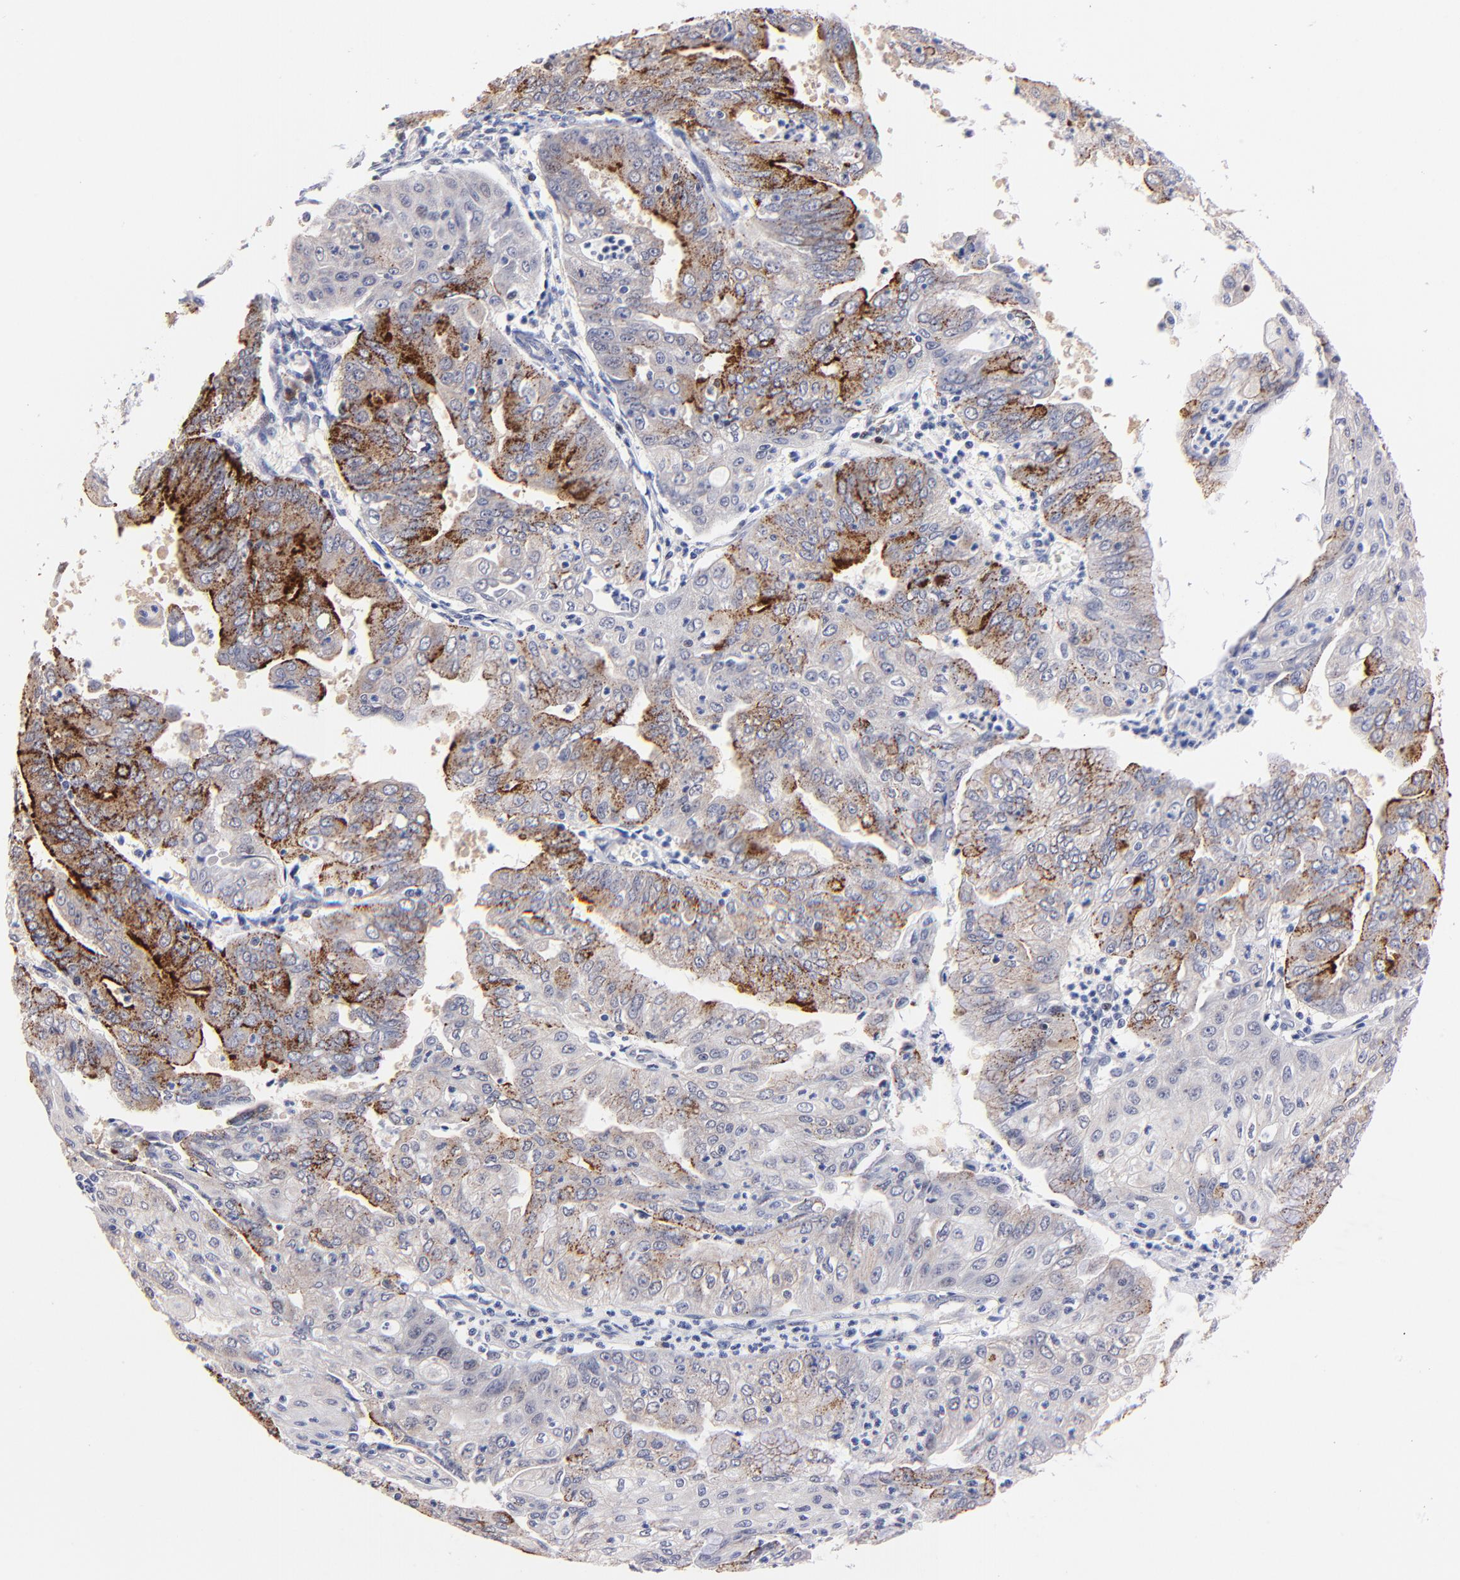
{"staining": {"intensity": "strong", "quantity": "<25%", "location": "cytoplasmic/membranous"}, "tissue": "endometrial cancer", "cell_type": "Tumor cells", "image_type": "cancer", "snomed": [{"axis": "morphology", "description": "Adenocarcinoma, NOS"}, {"axis": "topography", "description": "Endometrium"}], "caption": "Strong cytoplasmic/membranous expression for a protein is present in about <25% of tumor cells of endometrial cancer using immunohistochemistry (IHC).", "gene": "ZNF155", "patient": {"sex": "female", "age": 79}}